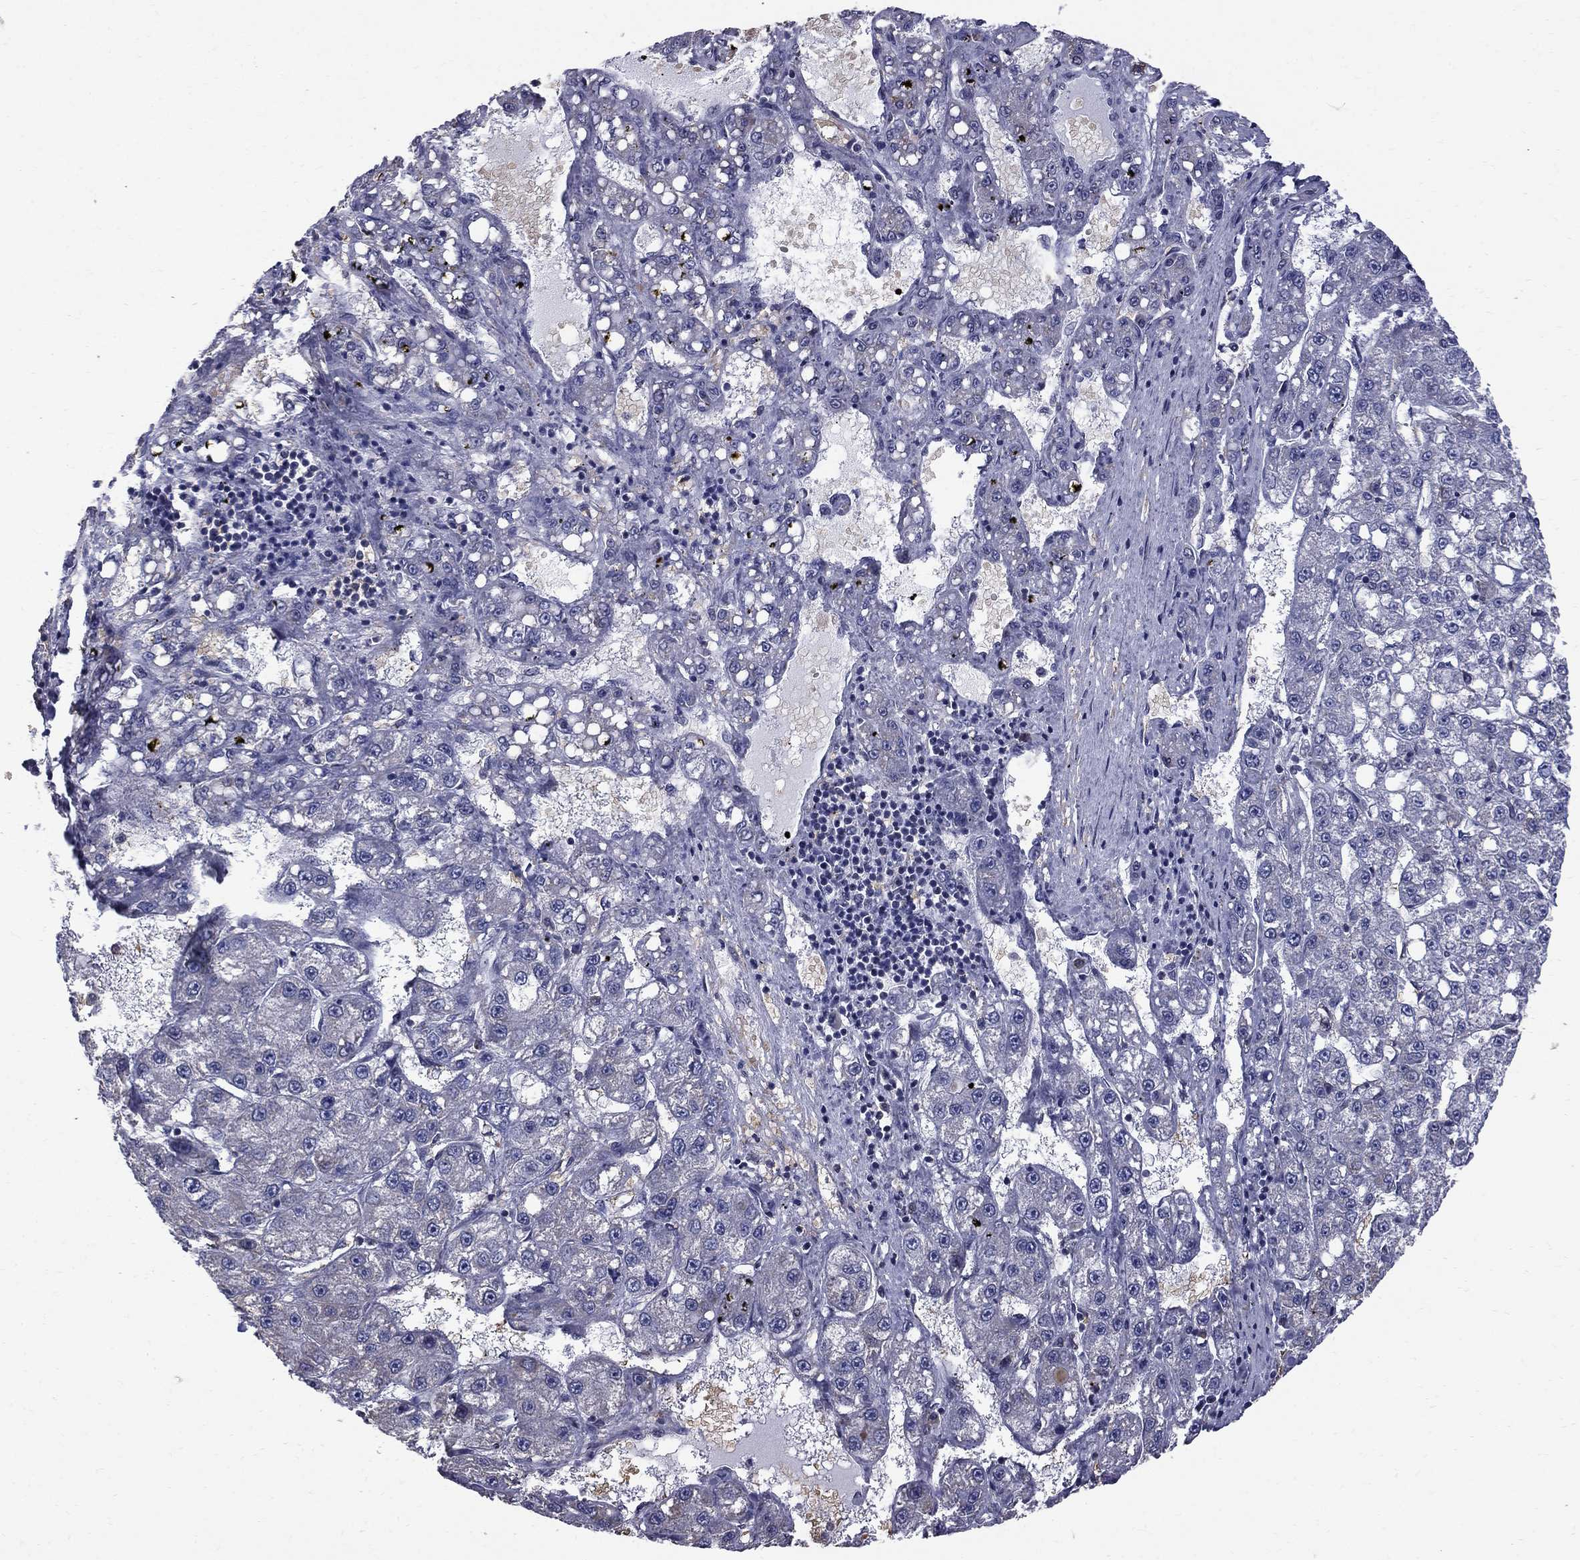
{"staining": {"intensity": "negative", "quantity": "none", "location": "none"}, "tissue": "liver cancer", "cell_type": "Tumor cells", "image_type": "cancer", "snomed": [{"axis": "morphology", "description": "Carcinoma, Hepatocellular, NOS"}, {"axis": "topography", "description": "Liver"}], "caption": "DAB (3,3'-diaminobenzidine) immunohistochemical staining of liver cancer shows no significant expression in tumor cells.", "gene": "HSPB2", "patient": {"sex": "female", "age": 65}}